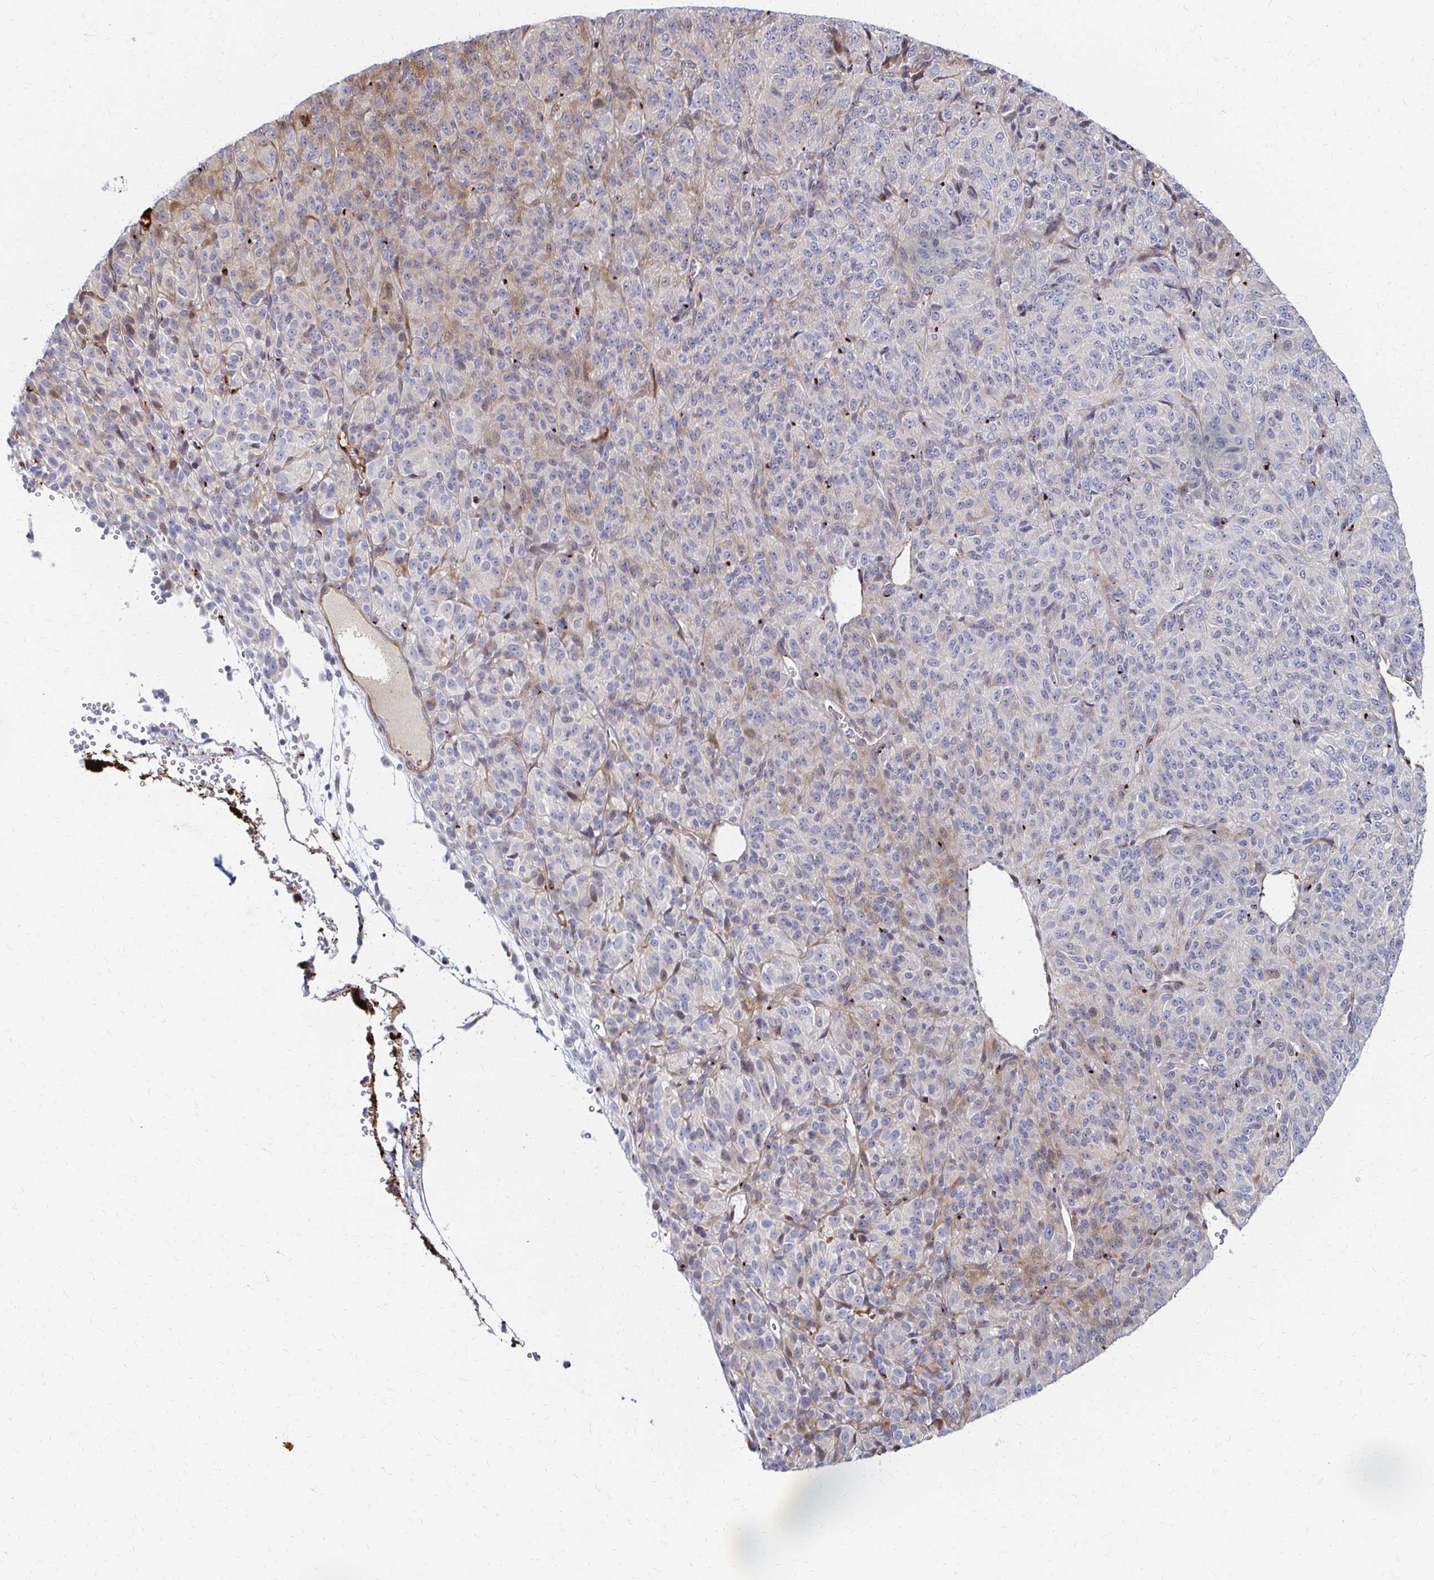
{"staining": {"intensity": "weak", "quantity": "<25%", "location": "cytoplasmic/membranous"}, "tissue": "melanoma", "cell_type": "Tumor cells", "image_type": "cancer", "snomed": [{"axis": "morphology", "description": "Malignant melanoma, Metastatic site"}, {"axis": "topography", "description": "Brain"}], "caption": "The micrograph shows no significant staining in tumor cells of melanoma.", "gene": "MAN1A1", "patient": {"sex": "female", "age": 56}}